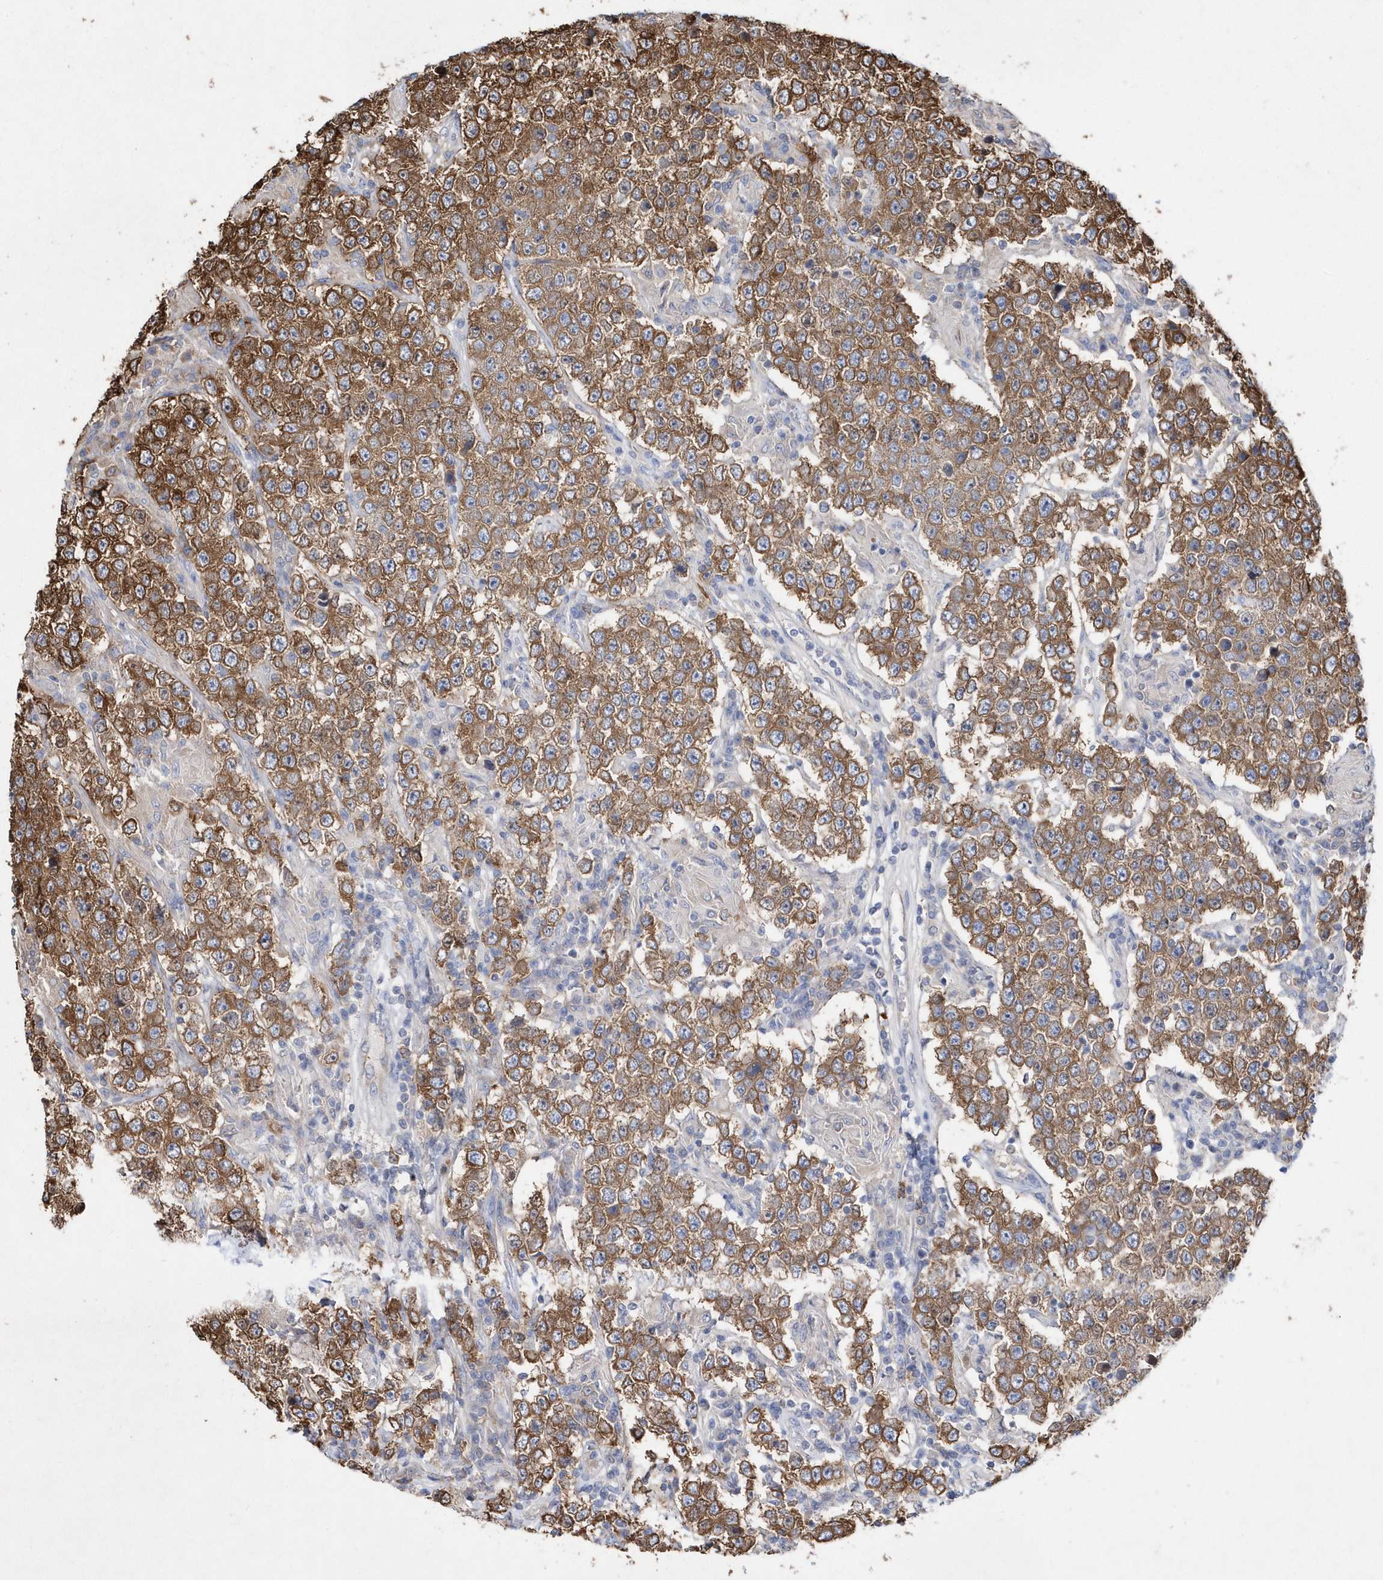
{"staining": {"intensity": "moderate", "quantity": ">75%", "location": "cytoplasmic/membranous"}, "tissue": "testis cancer", "cell_type": "Tumor cells", "image_type": "cancer", "snomed": [{"axis": "morphology", "description": "Normal tissue, NOS"}, {"axis": "morphology", "description": "Urothelial carcinoma, High grade"}, {"axis": "morphology", "description": "Seminoma, NOS"}, {"axis": "morphology", "description": "Carcinoma, Embryonal, NOS"}, {"axis": "topography", "description": "Urinary bladder"}, {"axis": "topography", "description": "Testis"}], "caption": "Human embryonal carcinoma (testis) stained with a brown dye displays moderate cytoplasmic/membranous positive staining in approximately >75% of tumor cells.", "gene": "JKAMP", "patient": {"sex": "male", "age": 41}}